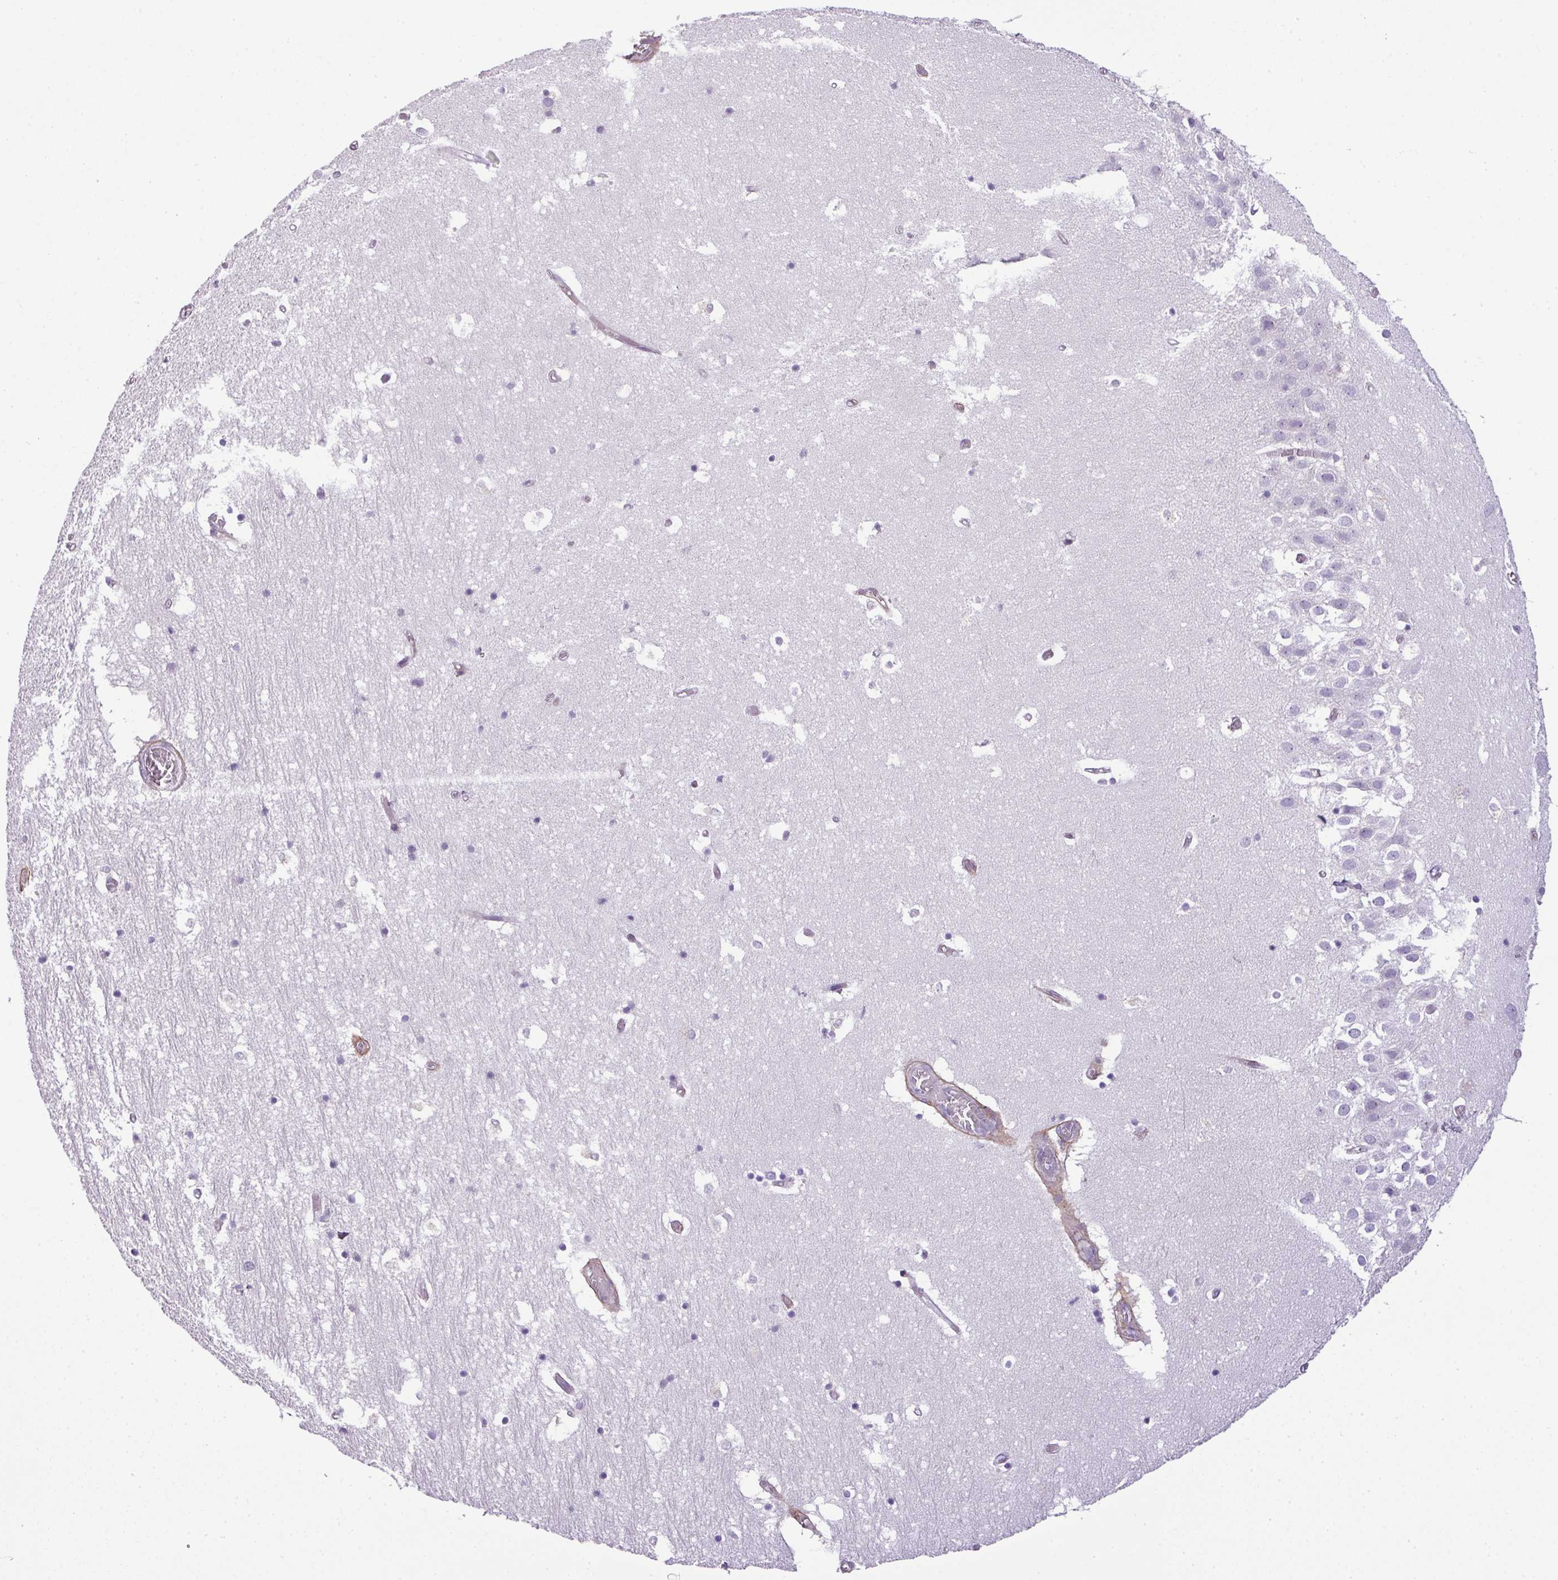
{"staining": {"intensity": "negative", "quantity": "none", "location": "none"}, "tissue": "hippocampus", "cell_type": "Glial cells", "image_type": "normal", "snomed": [{"axis": "morphology", "description": "Normal tissue, NOS"}, {"axis": "topography", "description": "Hippocampus"}], "caption": "Immunohistochemical staining of unremarkable hippocampus shows no significant positivity in glial cells. (DAB (3,3'-diaminobenzidine) immunohistochemistry (IHC), high magnification).", "gene": "PARD6G", "patient": {"sex": "female", "age": 52}}